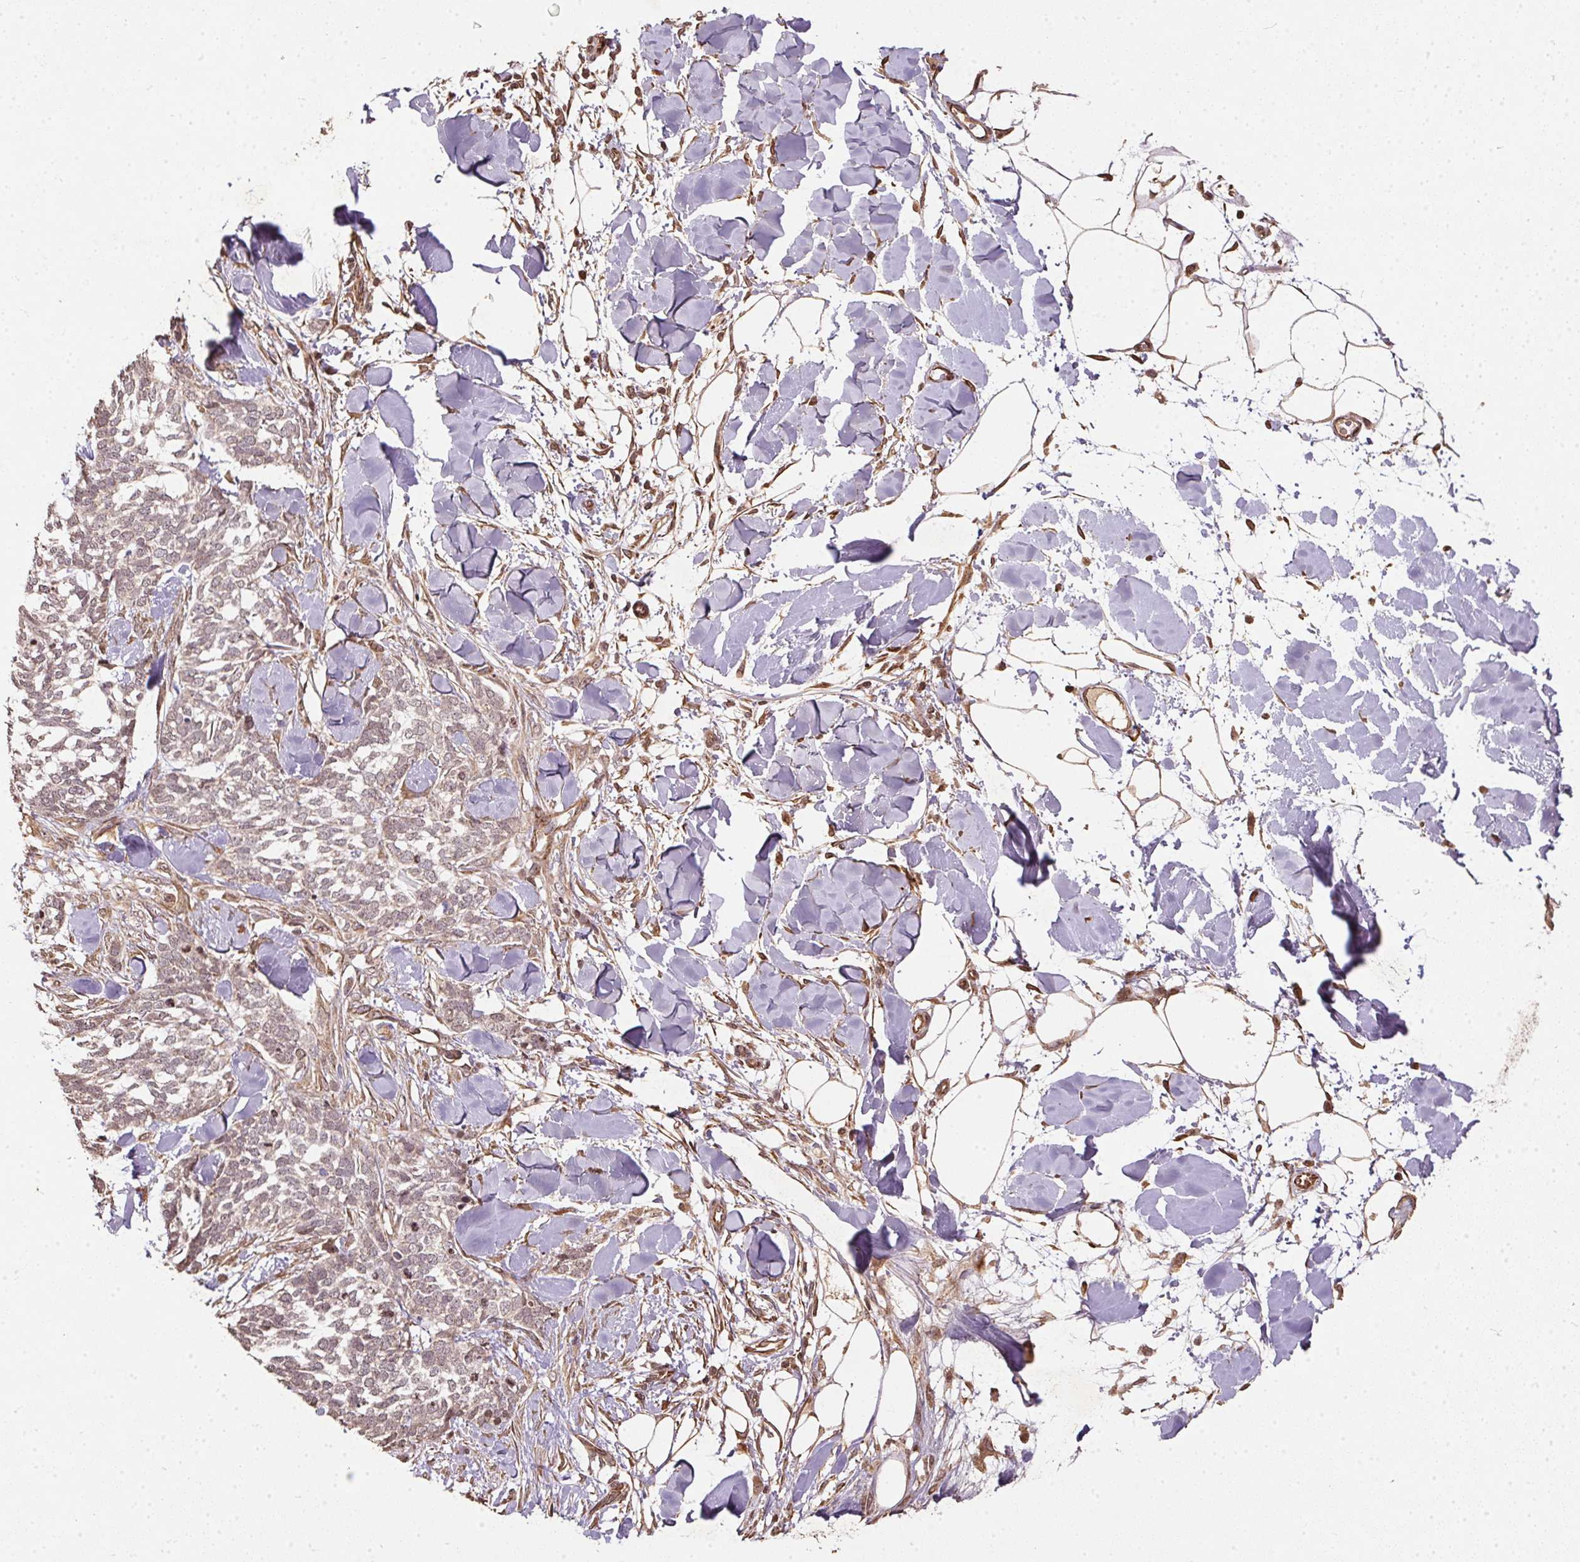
{"staining": {"intensity": "weak", "quantity": "25%-75%", "location": "cytoplasmic/membranous"}, "tissue": "skin cancer", "cell_type": "Tumor cells", "image_type": "cancer", "snomed": [{"axis": "morphology", "description": "Basal cell carcinoma"}, {"axis": "topography", "description": "Skin"}], "caption": "This is a photomicrograph of immunohistochemistry (IHC) staining of basal cell carcinoma (skin), which shows weak staining in the cytoplasmic/membranous of tumor cells.", "gene": "SPRED2", "patient": {"sex": "female", "age": 59}}